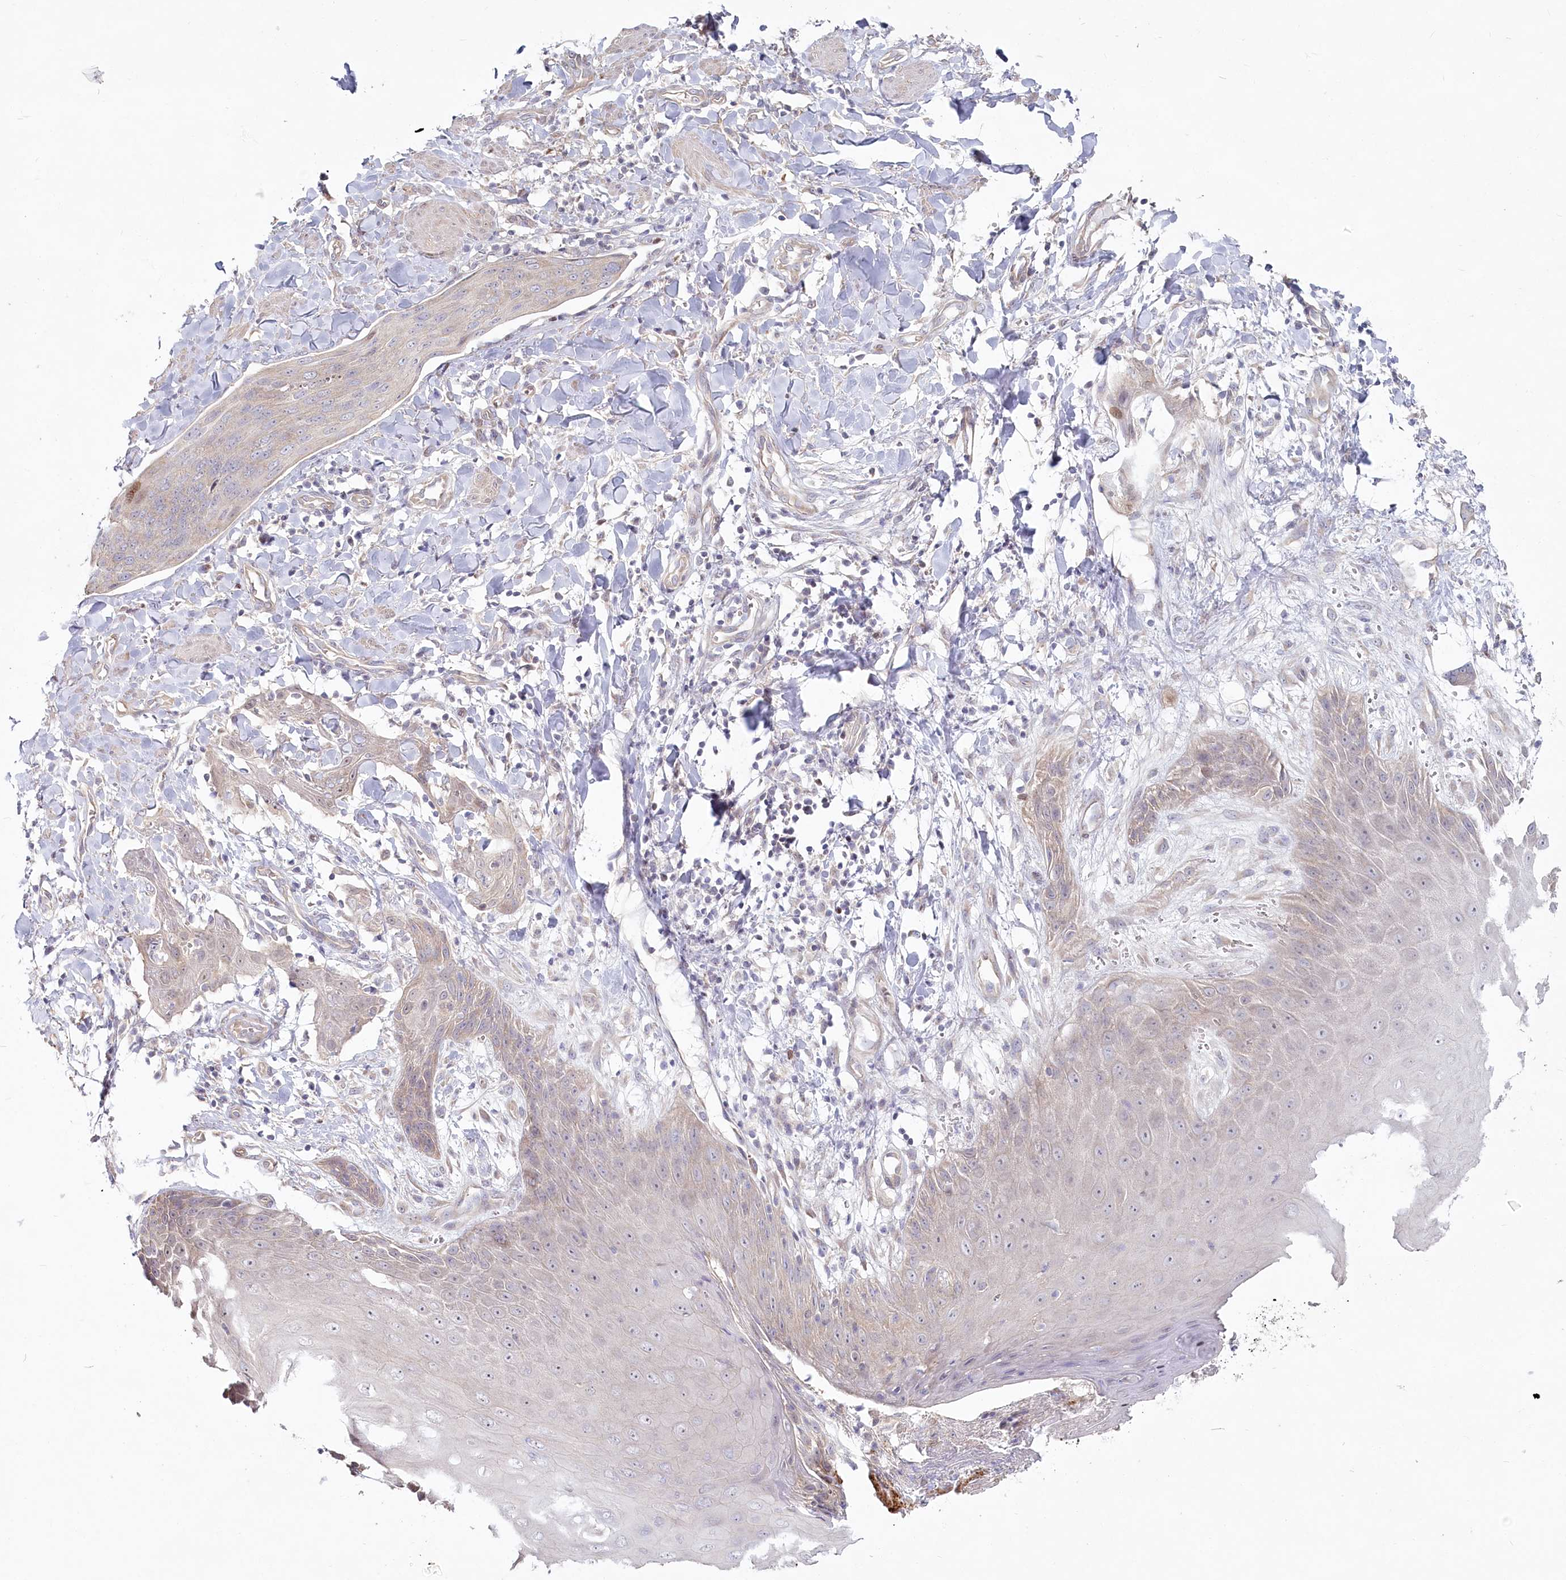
{"staining": {"intensity": "weak", "quantity": "<25%", "location": "cytoplasmic/membranous"}, "tissue": "skin cancer", "cell_type": "Tumor cells", "image_type": "cancer", "snomed": [{"axis": "morphology", "description": "Squamous cell carcinoma, NOS"}, {"axis": "topography", "description": "Skin"}, {"axis": "topography", "description": "Vulva"}], "caption": "Immunohistochemistry image of neoplastic tissue: human squamous cell carcinoma (skin) stained with DAB (3,3'-diaminobenzidine) demonstrates no significant protein staining in tumor cells.", "gene": "SPINK13", "patient": {"sex": "female", "age": 85}}